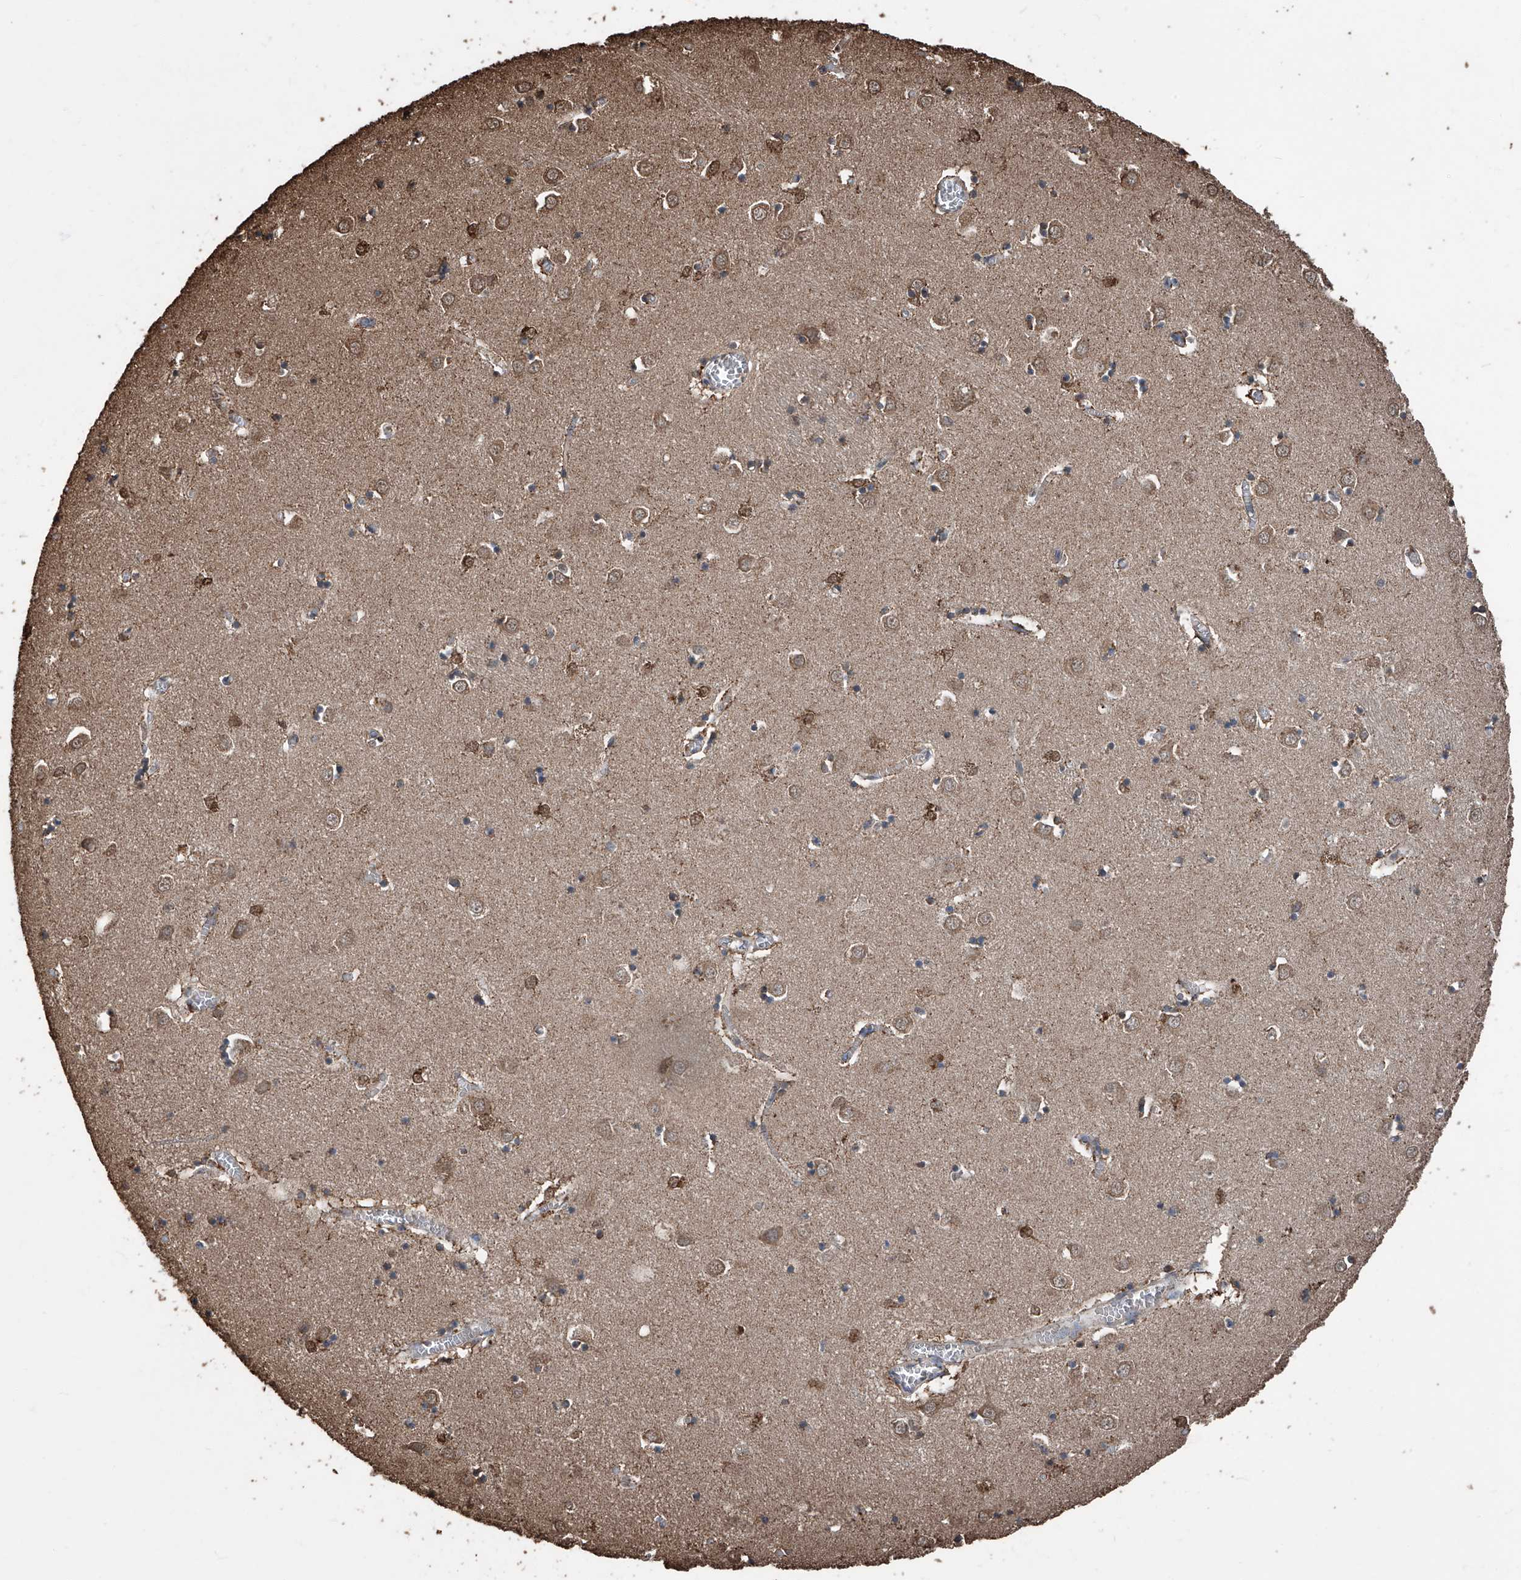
{"staining": {"intensity": "weak", "quantity": "25%-75%", "location": "cytoplasmic/membranous"}, "tissue": "caudate", "cell_type": "Glial cells", "image_type": "normal", "snomed": [{"axis": "morphology", "description": "Normal tissue, NOS"}, {"axis": "topography", "description": "Lateral ventricle wall"}], "caption": "The micrograph demonstrates immunohistochemical staining of normal caudate. There is weak cytoplasmic/membranous positivity is identified in about 25%-75% of glial cells.", "gene": "STARD7", "patient": {"sex": "male", "age": 70}}